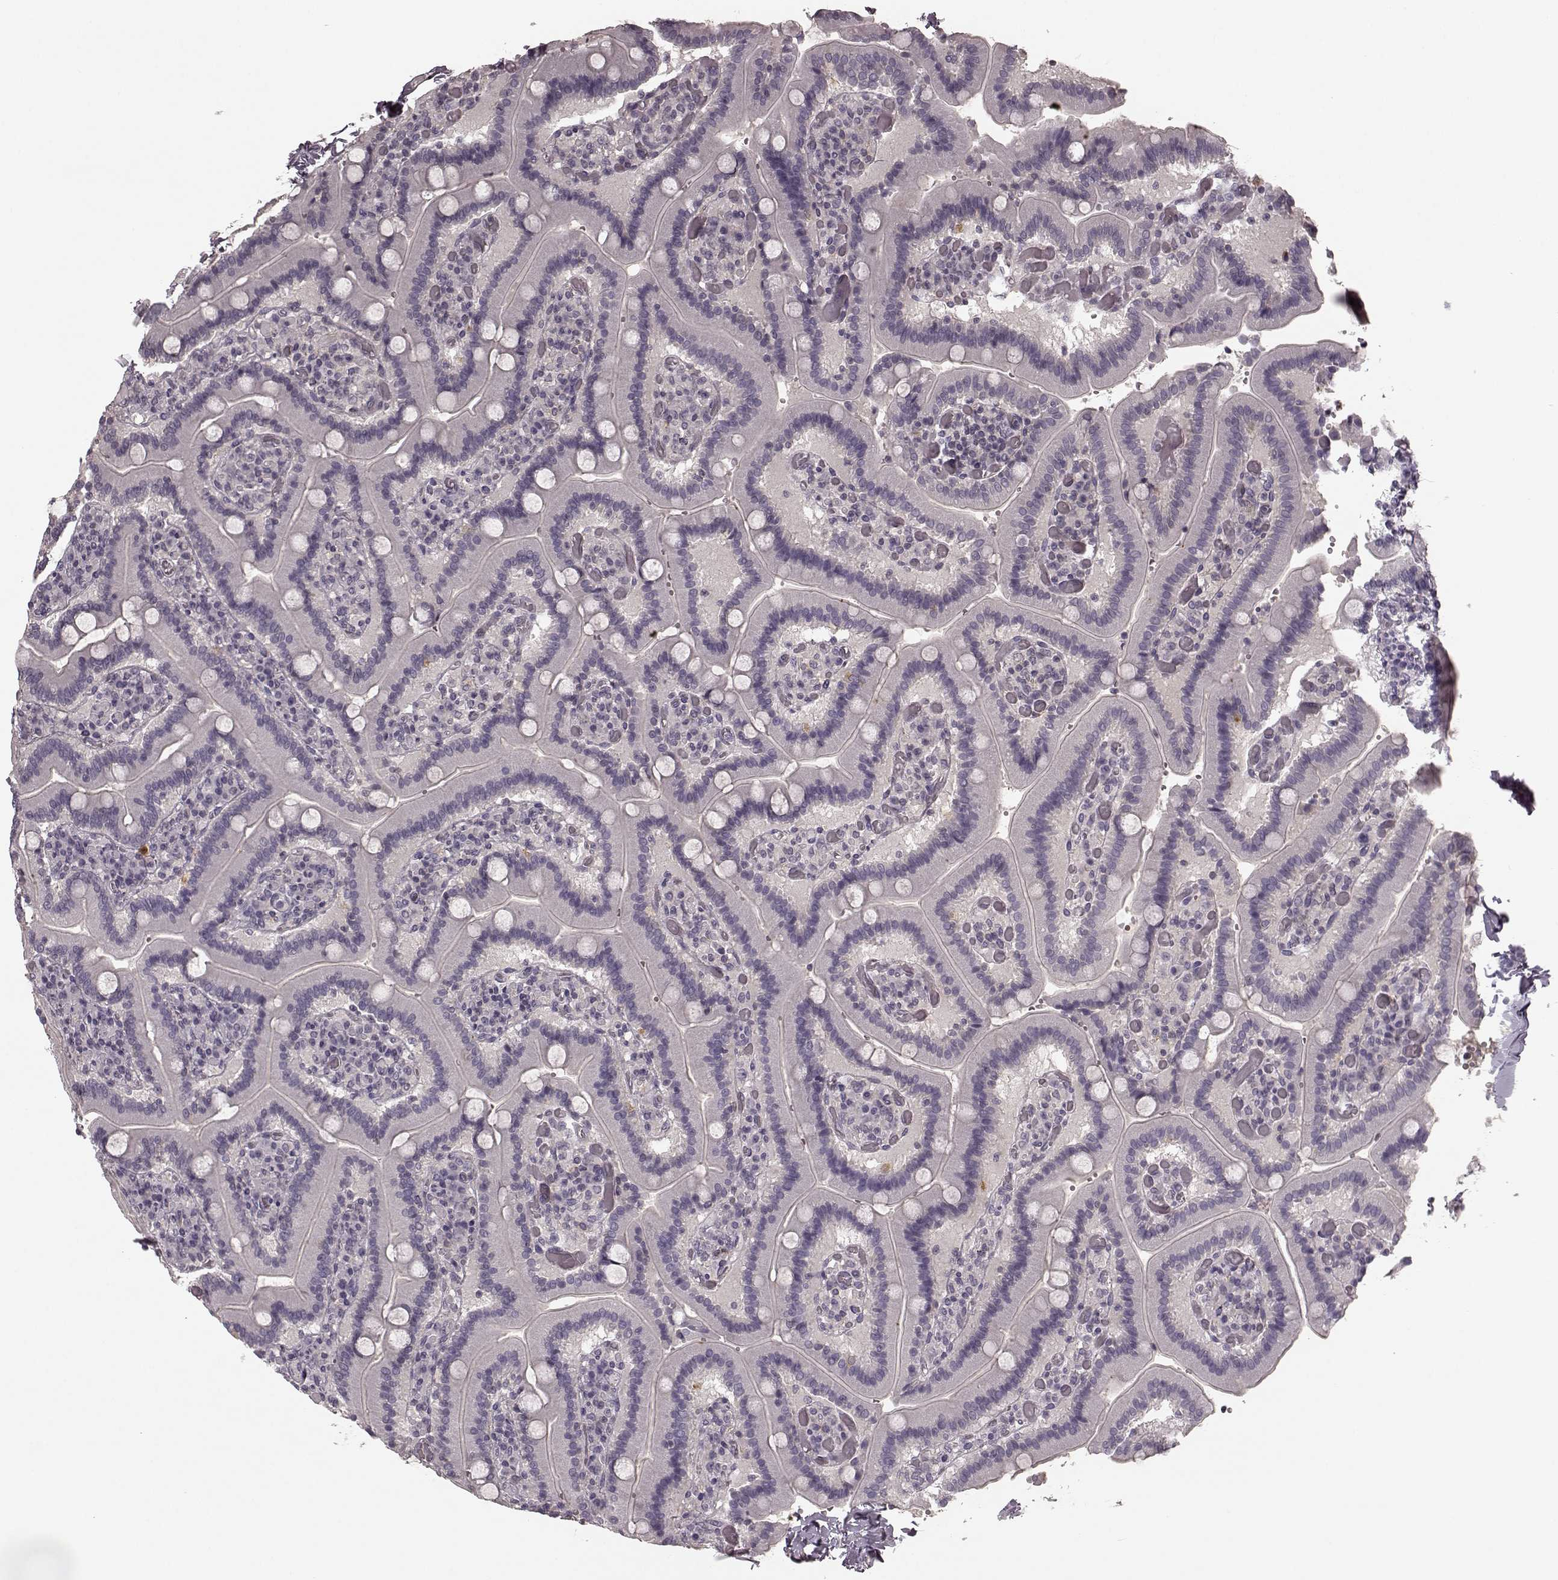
{"staining": {"intensity": "weak", "quantity": "<25%", "location": "cytoplasmic/membranous"}, "tissue": "duodenum", "cell_type": "Glandular cells", "image_type": "normal", "snomed": [{"axis": "morphology", "description": "Normal tissue, NOS"}, {"axis": "topography", "description": "Duodenum"}], "caption": "A micrograph of duodenum stained for a protein reveals no brown staining in glandular cells. (DAB immunohistochemistry (IHC) with hematoxylin counter stain).", "gene": "PRKCE", "patient": {"sex": "female", "age": 62}}